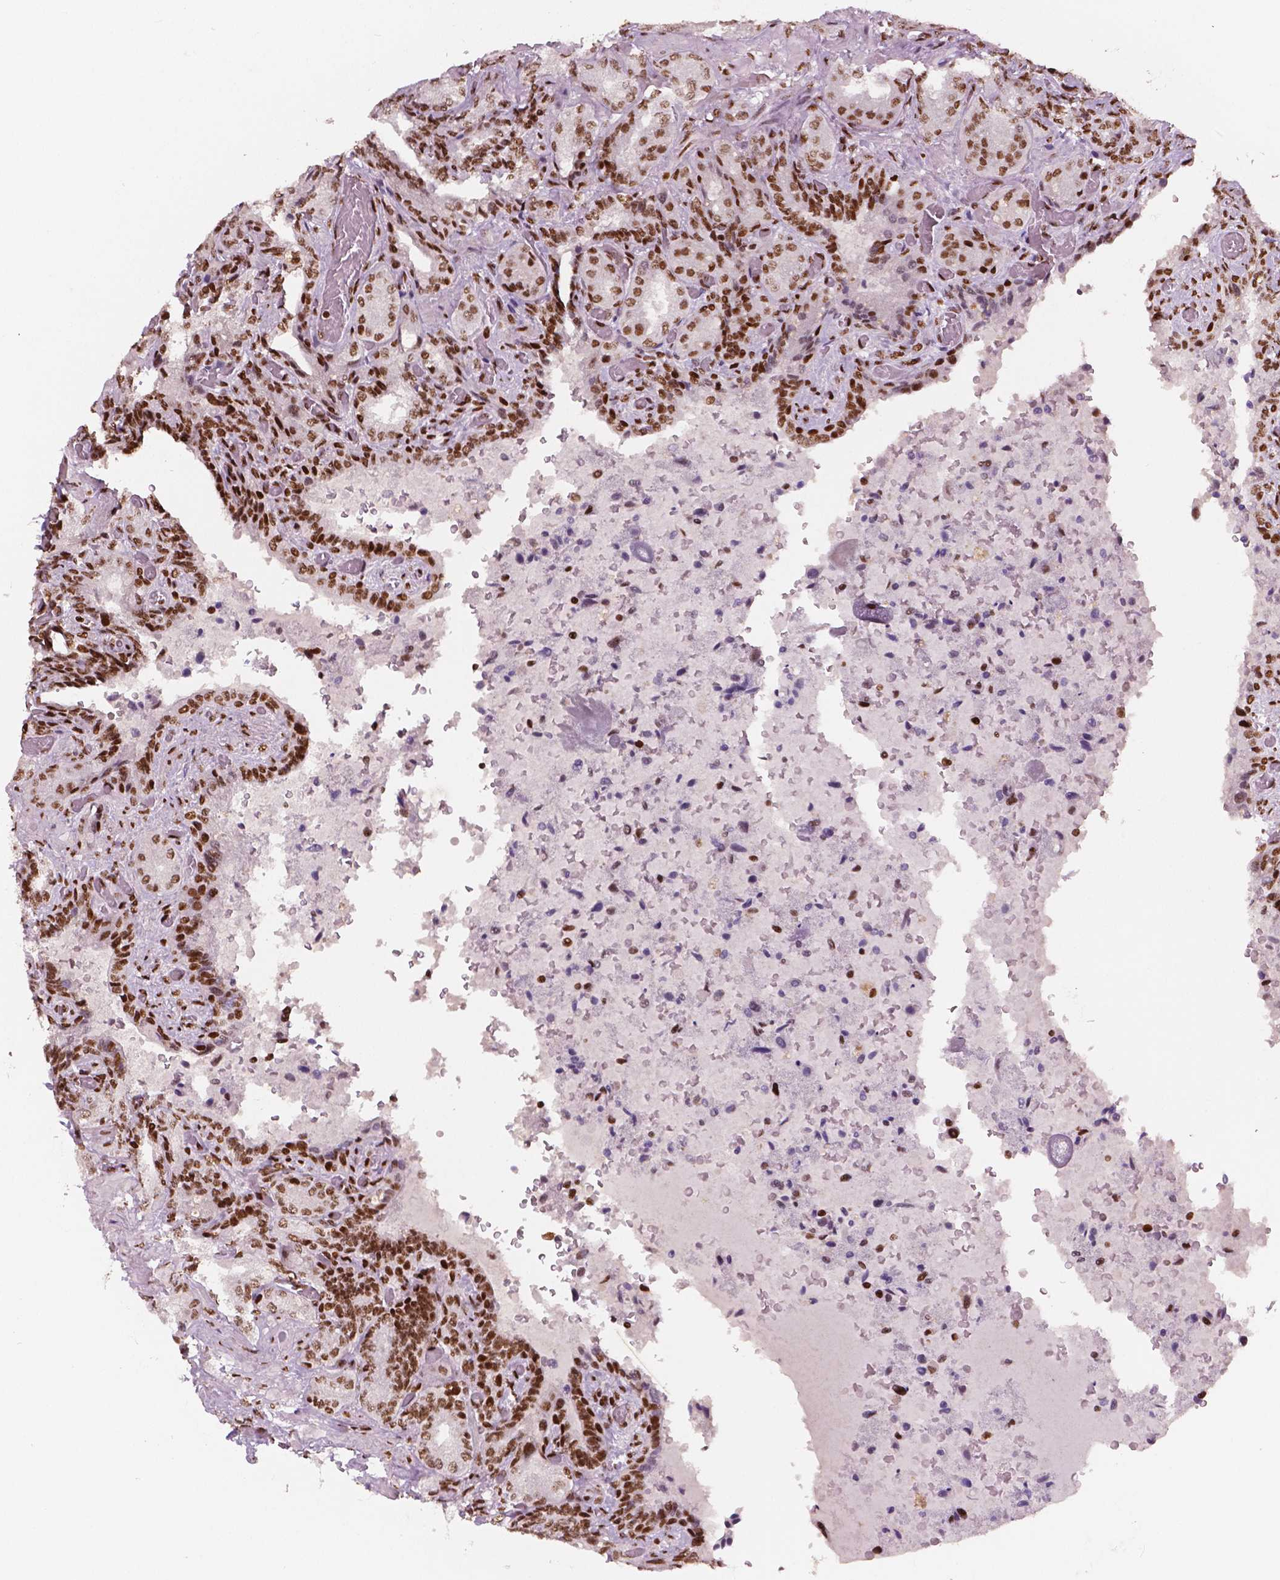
{"staining": {"intensity": "strong", "quantity": "25%-75%", "location": "nuclear"}, "tissue": "seminal vesicle", "cell_type": "Glandular cells", "image_type": "normal", "snomed": [{"axis": "morphology", "description": "Normal tissue, NOS"}, {"axis": "topography", "description": "Seminal veicle"}], "caption": "Immunohistochemistry image of unremarkable seminal vesicle: seminal vesicle stained using immunohistochemistry (IHC) demonstrates high levels of strong protein expression localized specifically in the nuclear of glandular cells, appearing as a nuclear brown color.", "gene": "BRD4", "patient": {"sex": "male", "age": 68}}